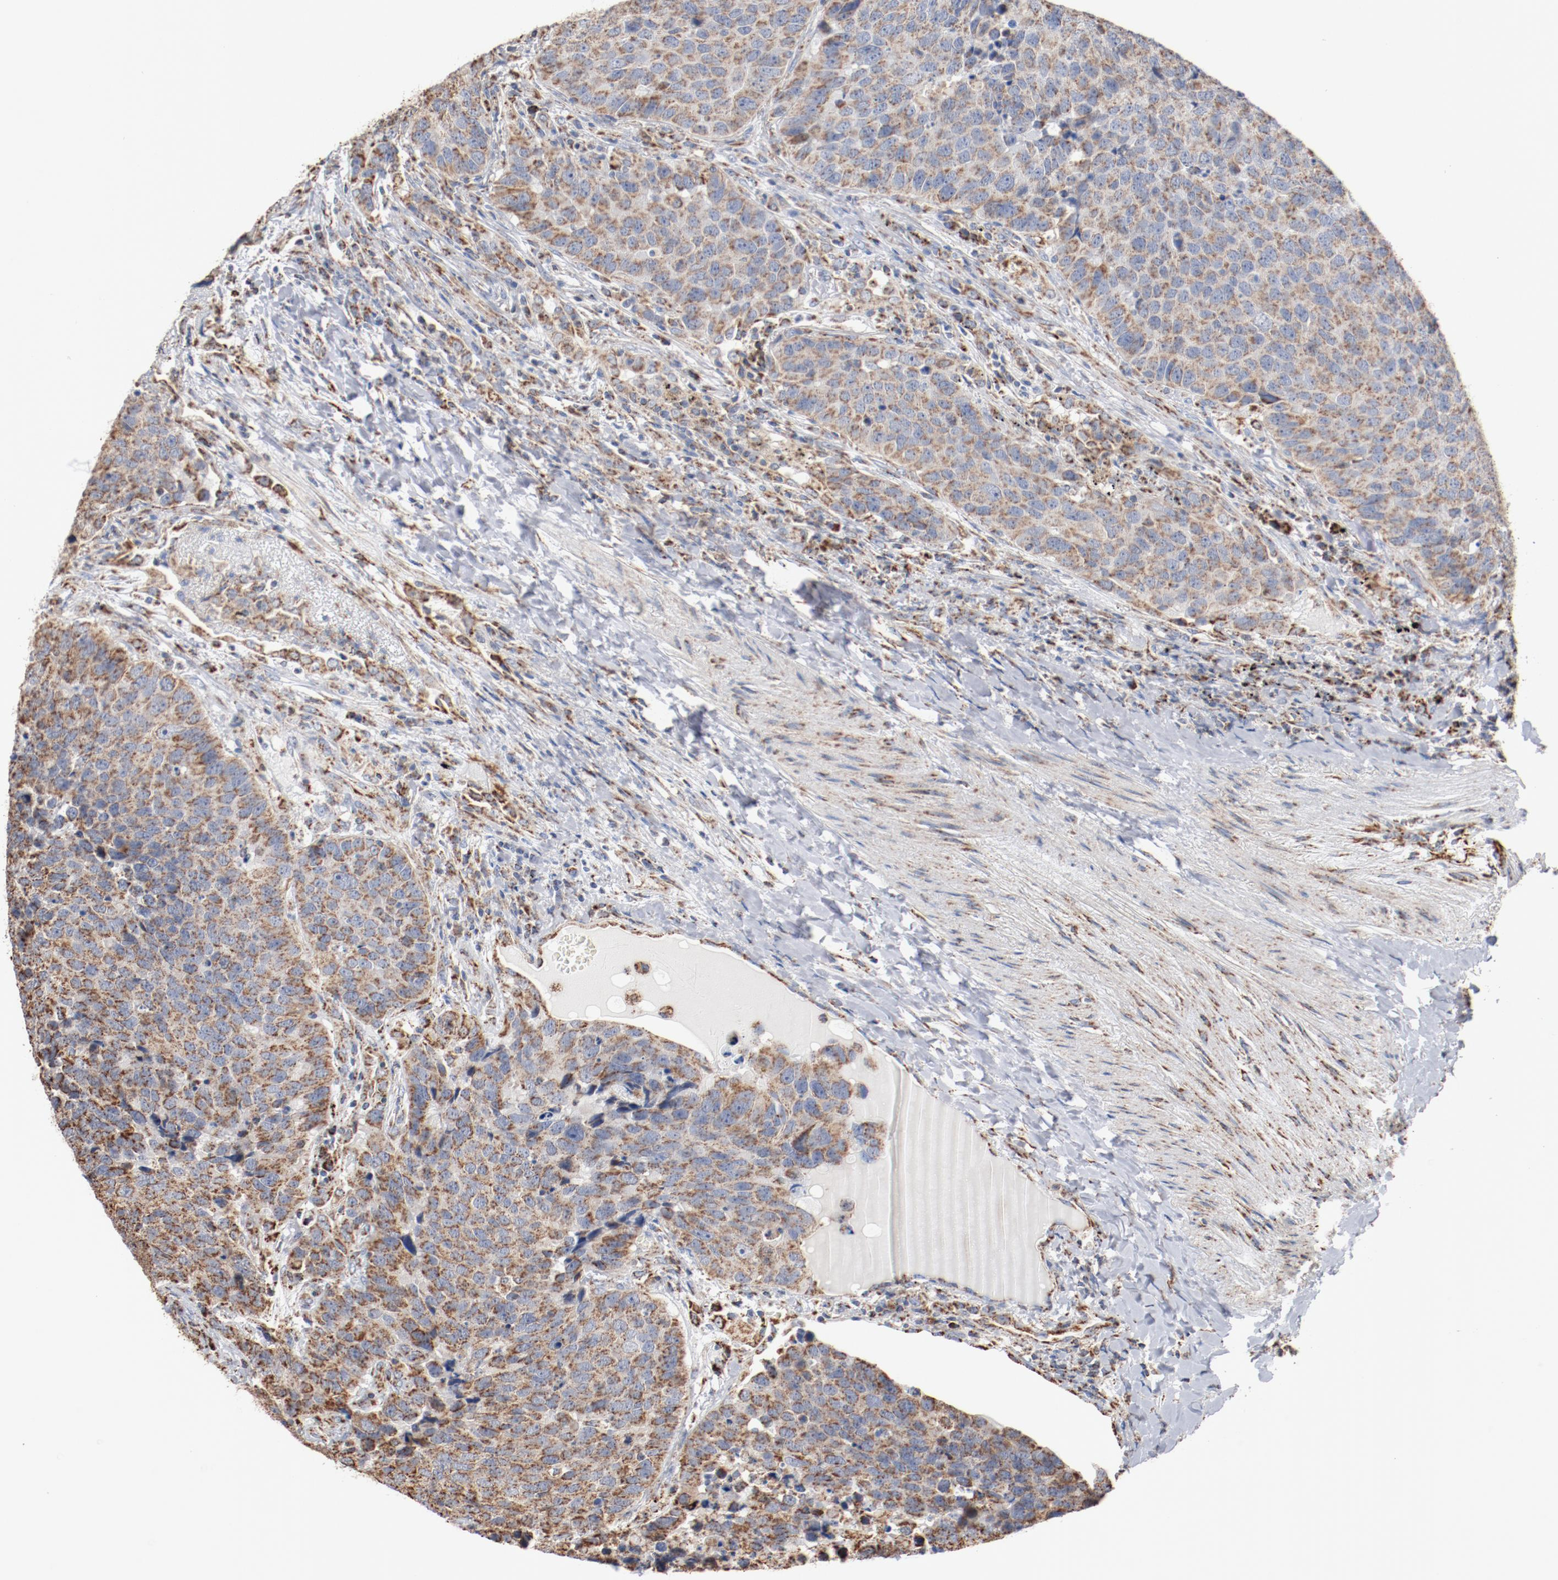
{"staining": {"intensity": "weak", "quantity": ">75%", "location": "cytoplasmic/membranous"}, "tissue": "carcinoid", "cell_type": "Tumor cells", "image_type": "cancer", "snomed": [{"axis": "morphology", "description": "Carcinoid, malignant, NOS"}, {"axis": "topography", "description": "Lung"}], "caption": "Immunohistochemistry (IHC) of human carcinoid (malignant) reveals low levels of weak cytoplasmic/membranous staining in approximately >75% of tumor cells.", "gene": "NDUFS4", "patient": {"sex": "male", "age": 60}}